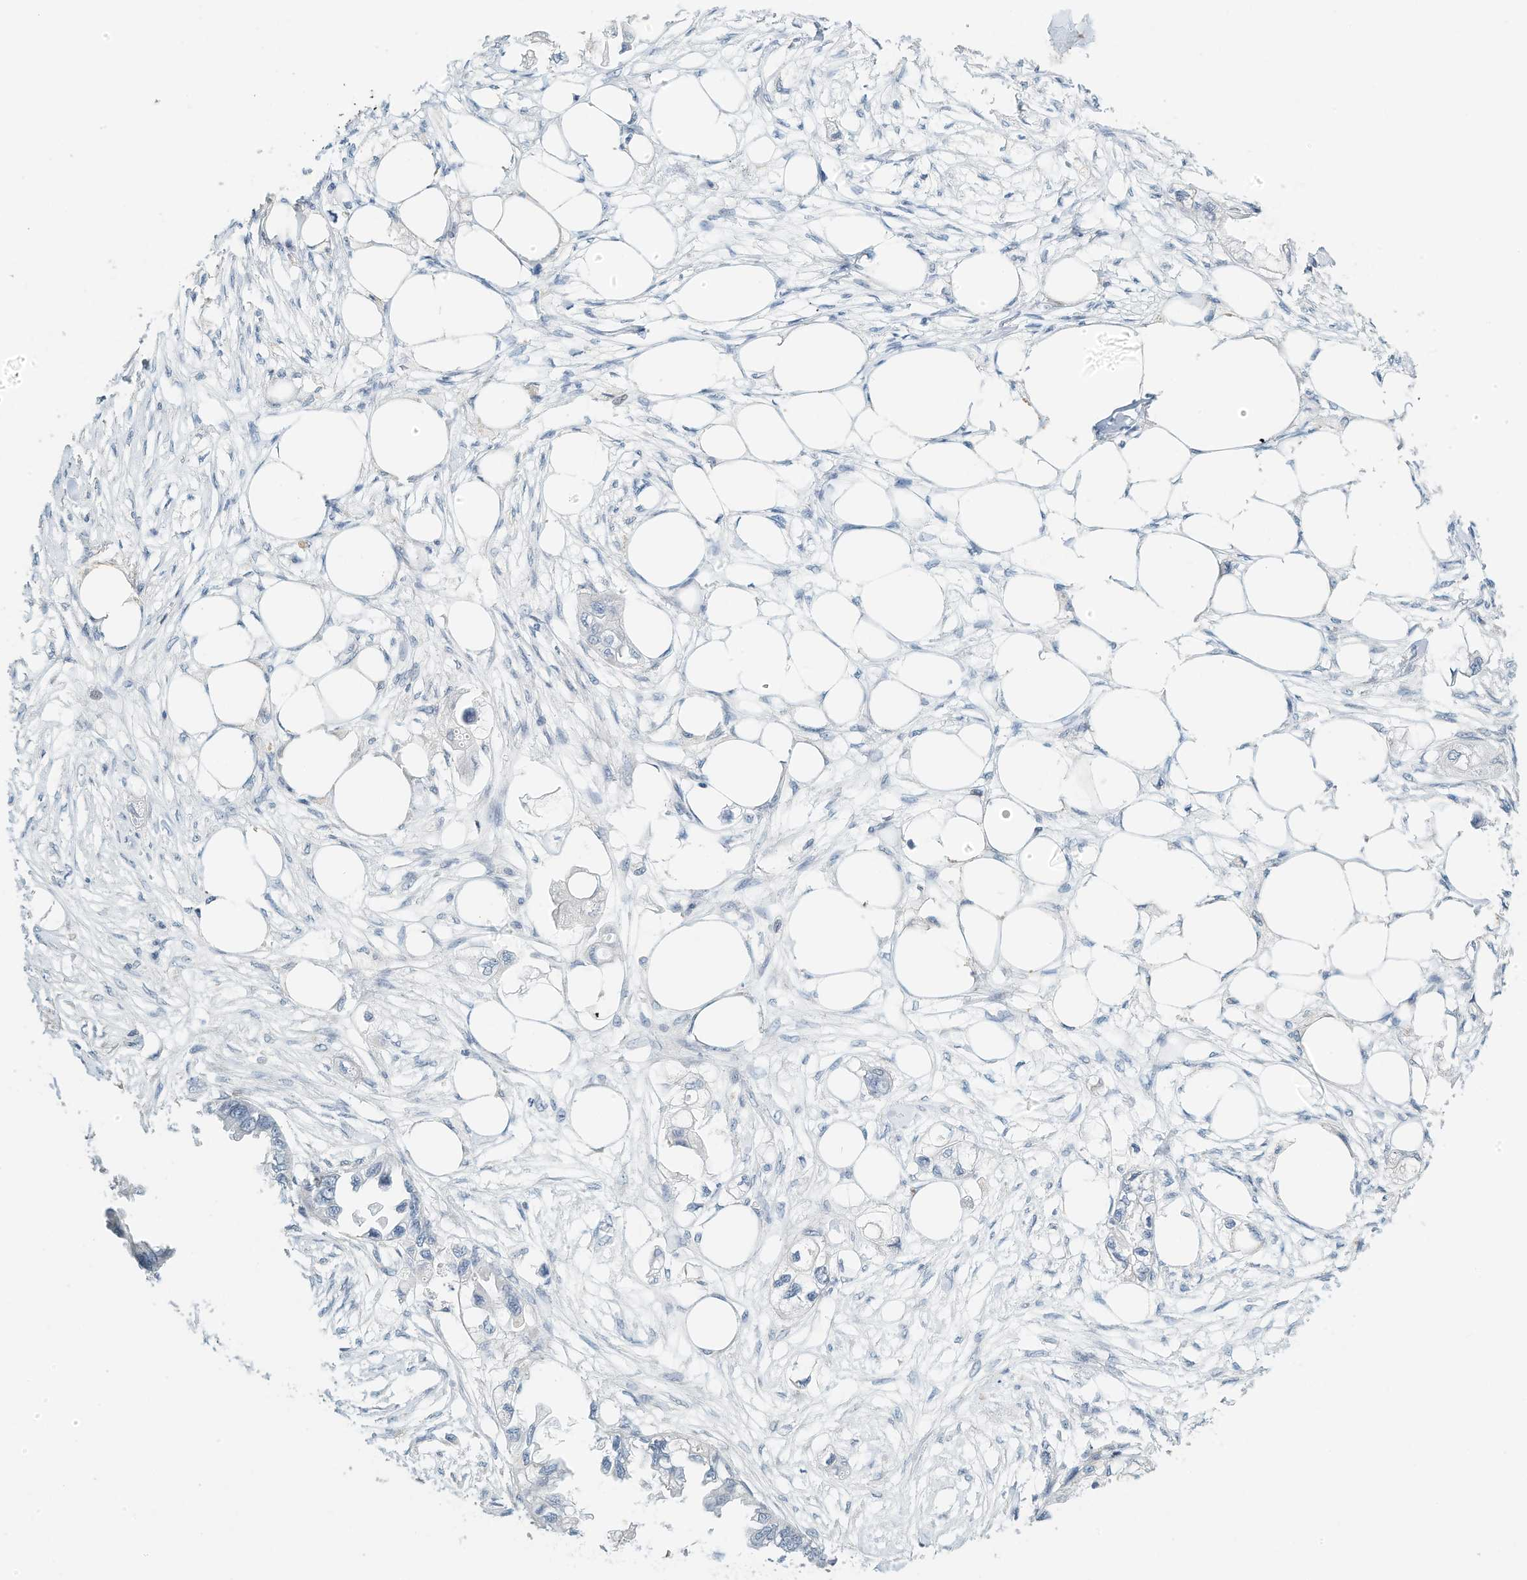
{"staining": {"intensity": "negative", "quantity": "none", "location": "none"}, "tissue": "endometrial cancer", "cell_type": "Tumor cells", "image_type": "cancer", "snomed": [{"axis": "morphology", "description": "Adenocarcinoma, NOS"}, {"axis": "morphology", "description": "Adenocarcinoma, metastatic, NOS"}, {"axis": "topography", "description": "Adipose tissue"}, {"axis": "topography", "description": "Endometrium"}], "caption": "Tumor cells are negative for protein expression in human endometrial cancer (adenocarcinoma).", "gene": "RCAN3", "patient": {"sex": "female", "age": 67}}